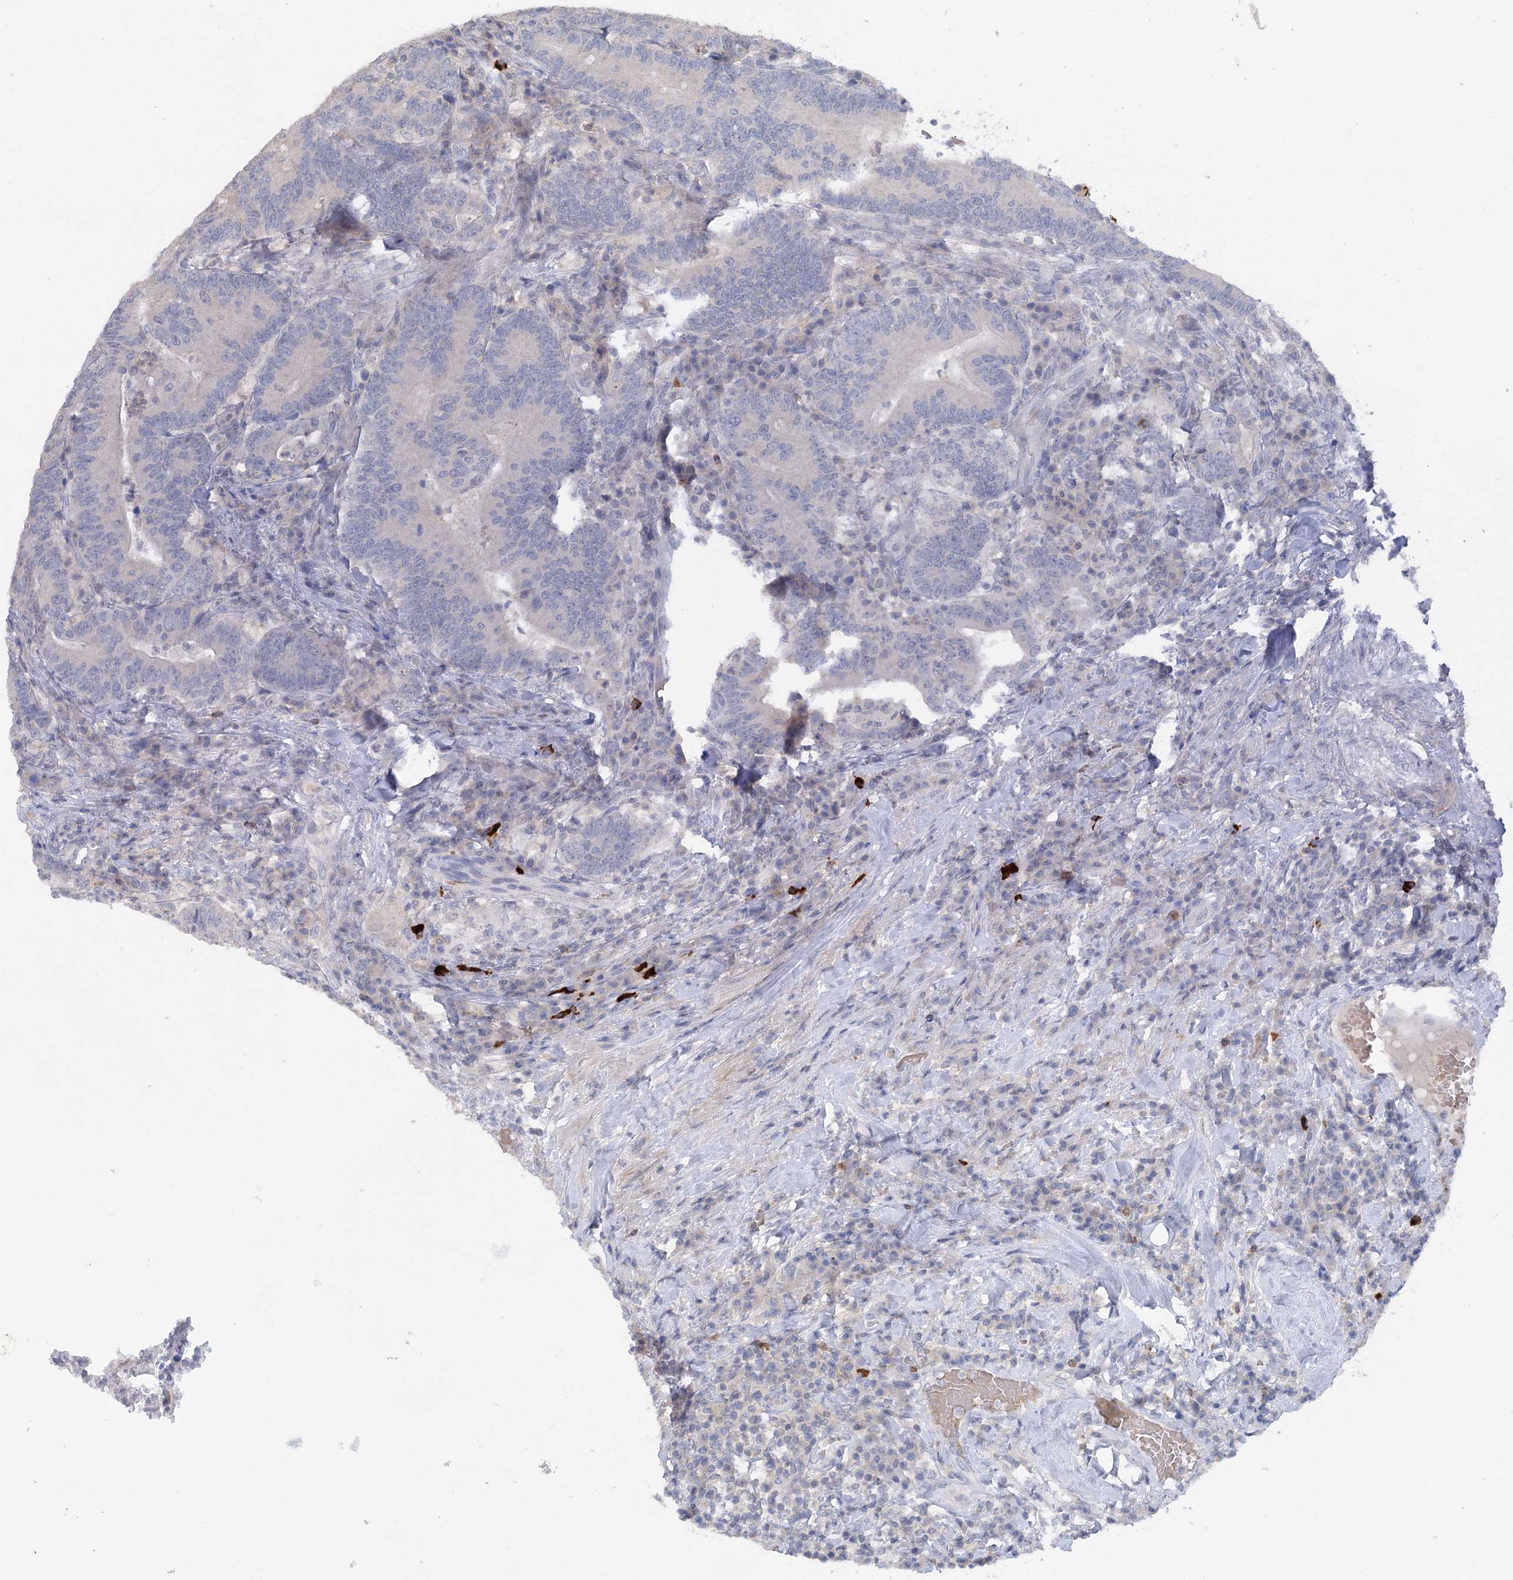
{"staining": {"intensity": "negative", "quantity": "none", "location": "none"}, "tissue": "colorectal cancer", "cell_type": "Tumor cells", "image_type": "cancer", "snomed": [{"axis": "morphology", "description": "Adenocarcinoma, NOS"}, {"axis": "topography", "description": "Colon"}], "caption": "Colorectal cancer (adenocarcinoma) was stained to show a protein in brown. There is no significant positivity in tumor cells.", "gene": "TRAF3IP1", "patient": {"sex": "female", "age": 66}}